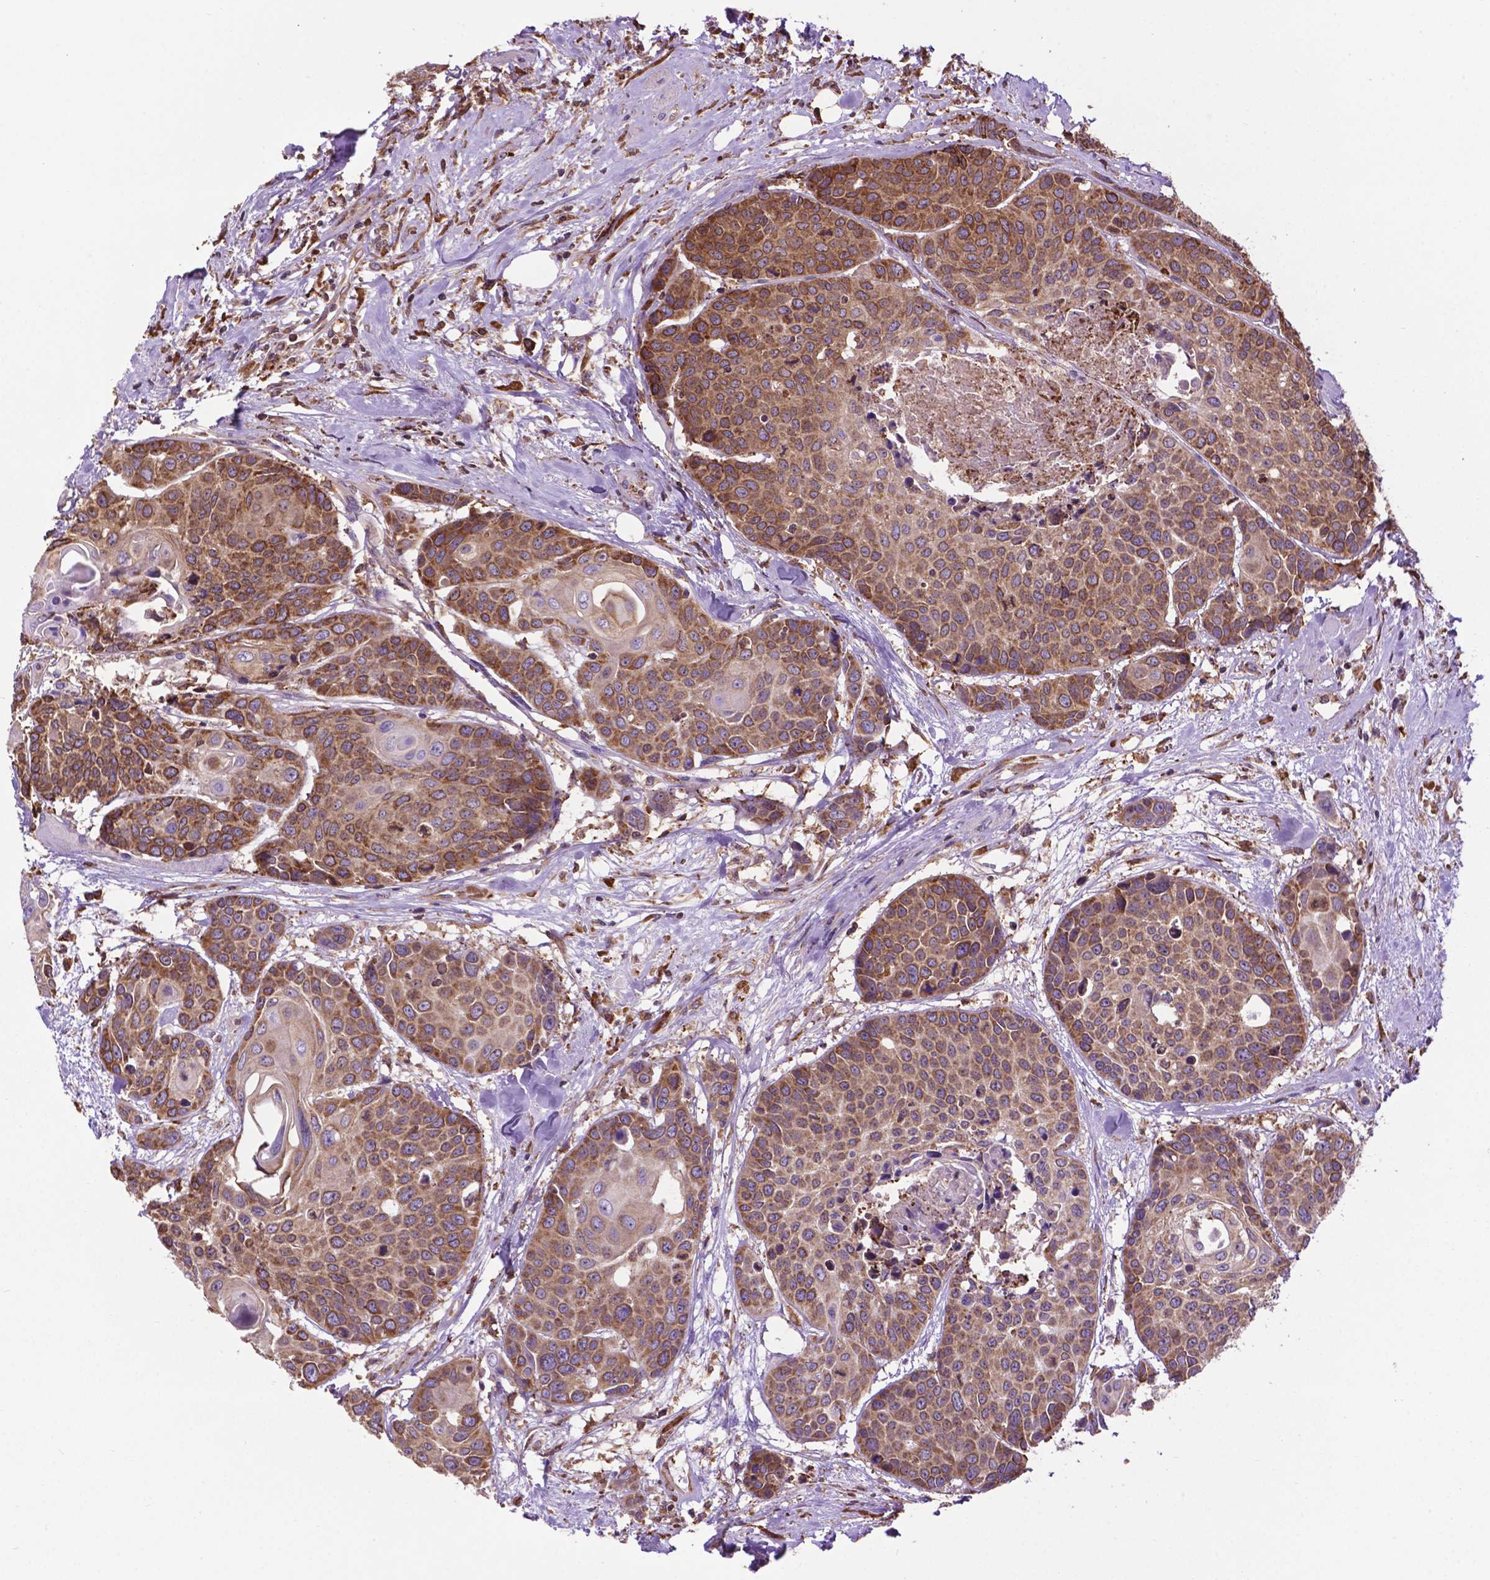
{"staining": {"intensity": "moderate", "quantity": "25%-75%", "location": "cytoplasmic/membranous"}, "tissue": "head and neck cancer", "cell_type": "Tumor cells", "image_type": "cancer", "snomed": [{"axis": "morphology", "description": "Squamous cell carcinoma, NOS"}, {"axis": "topography", "description": "Oral tissue"}, {"axis": "topography", "description": "Head-Neck"}], "caption": "Squamous cell carcinoma (head and neck) tissue shows moderate cytoplasmic/membranous staining in about 25%-75% of tumor cells", "gene": "GANAB", "patient": {"sex": "male", "age": 56}}